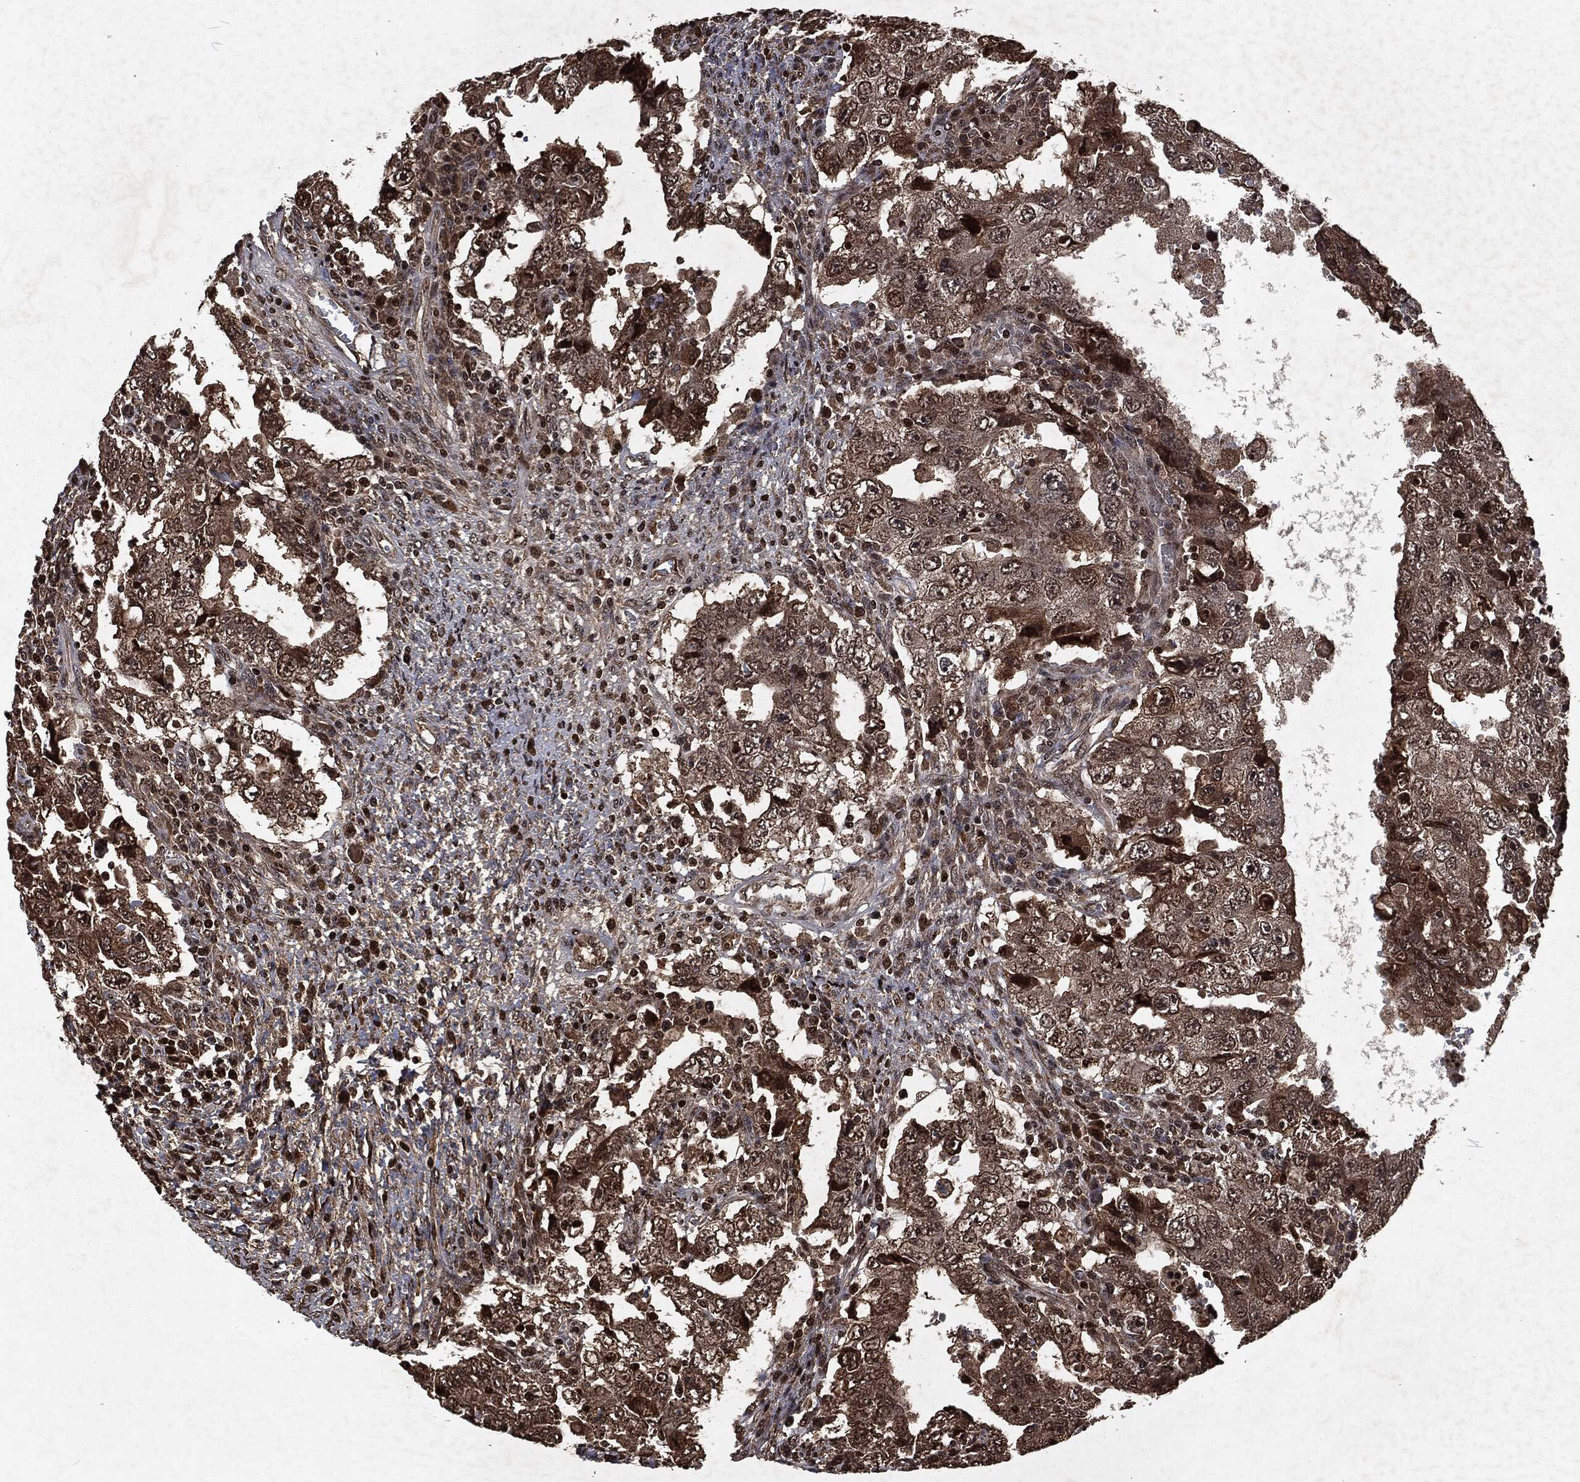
{"staining": {"intensity": "moderate", "quantity": "25%-75%", "location": "cytoplasmic/membranous,nuclear"}, "tissue": "testis cancer", "cell_type": "Tumor cells", "image_type": "cancer", "snomed": [{"axis": "morphology", "description": "Carcinoma, Embryonal, NOS"}, {"axis": "topography", "description": "Testis"}], "caption": "A medium amount of moderate cytoplasmic/membranous and nuclear positivity is appreciated in approximately 25%-75% of tumor cells in embryonal carcinoma (testis) tissue.", "gene": "SNAI1", "patient": {"sex": "male", "age": 26}}